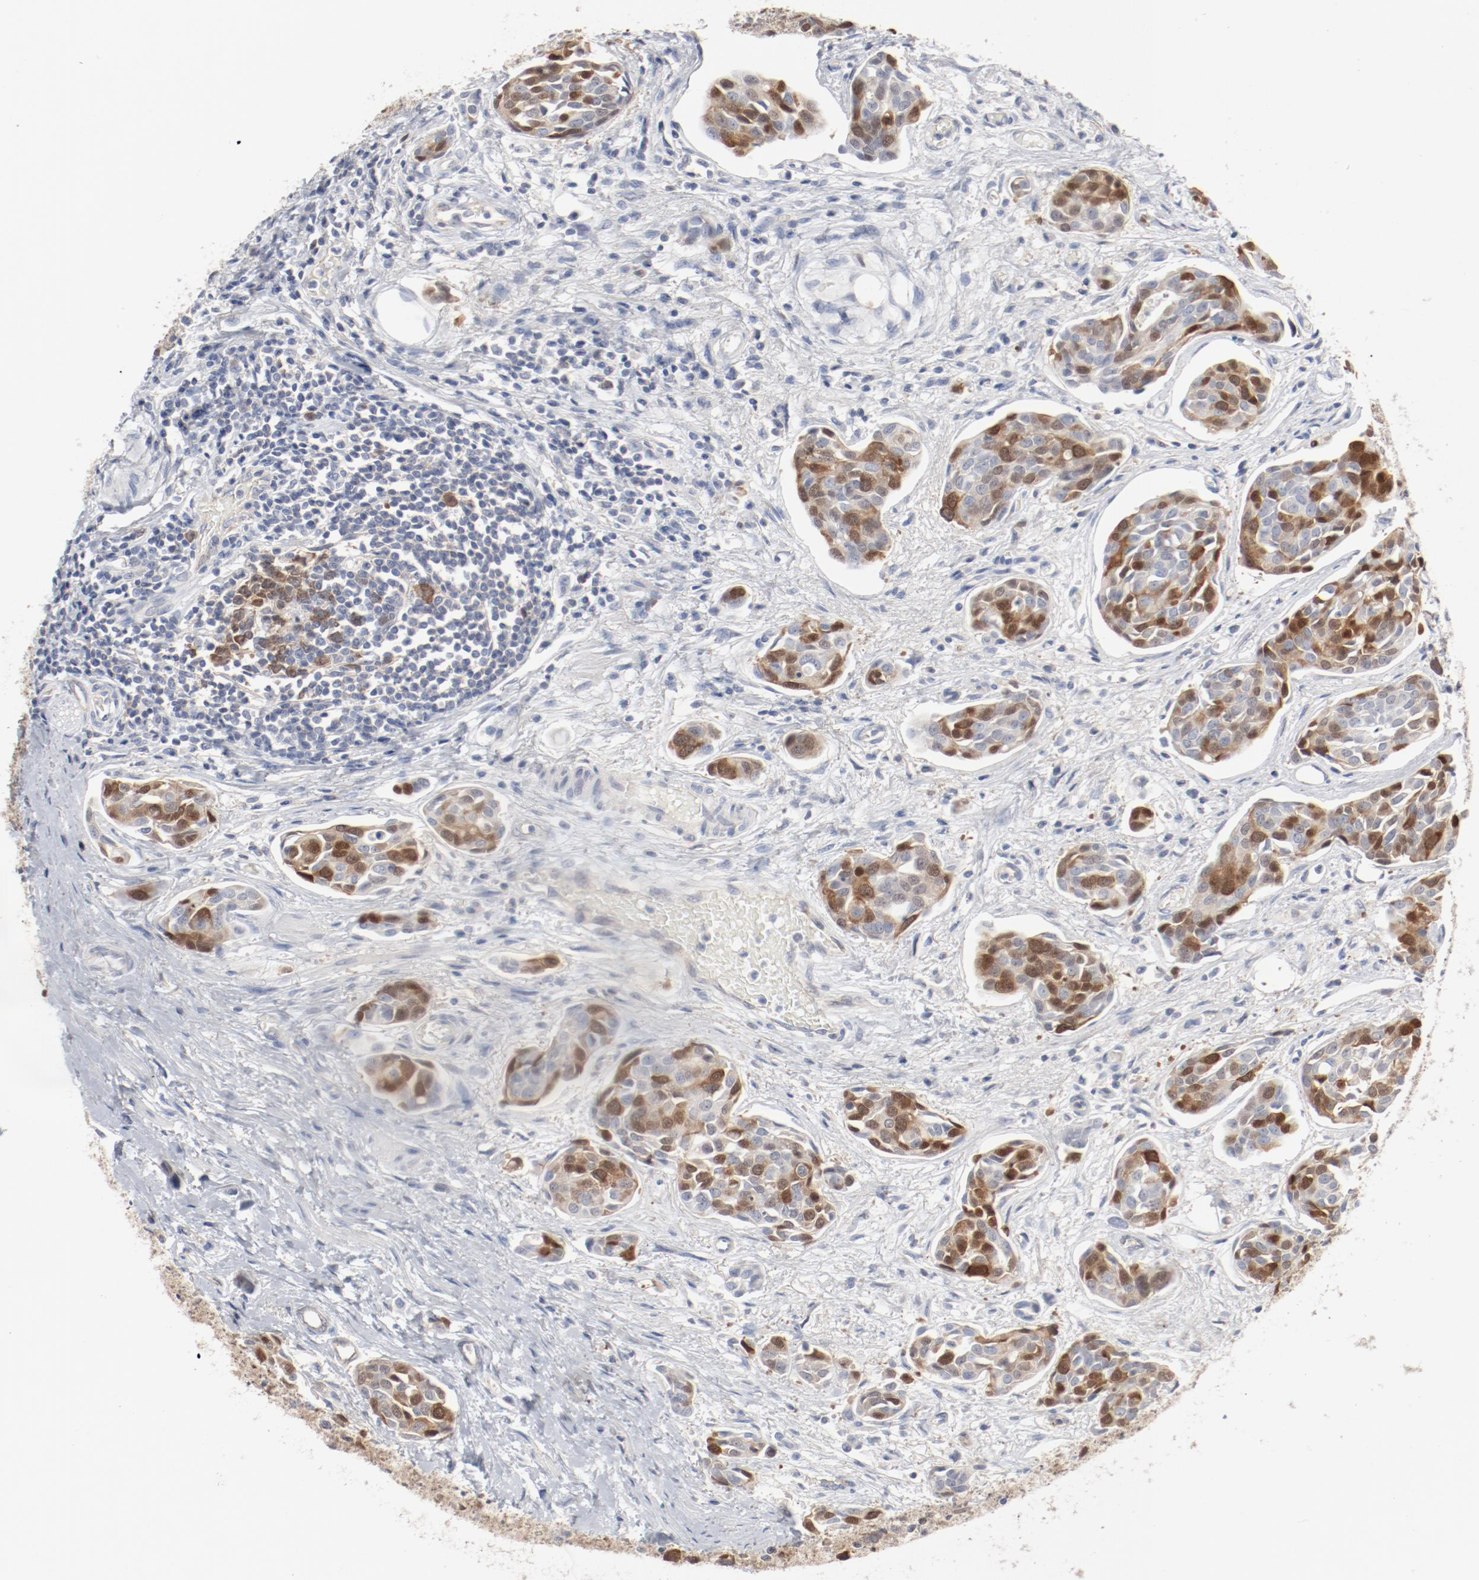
{"staining": {"intensity": "moderate", "quantity": "25%-75%", "location": "nuclear"}, "tissue": "urothelial cancer", "cell_type": "Tumor cells", "image_type": "cancer", "snomed": [{"axis": "morphology", "description": "Urothelial carcinoma, High grade"}, {"axis": "topography", "description": "Urinary bladder"}], "caption": "Human urothelial carcinoma (high-grade) stained with a brown dye demonstrates moderate nuclear positive staining in about 25%-75% of tumor cells.", "gene": "CDK1", "patient": {"sex": "male", "age": 78}}